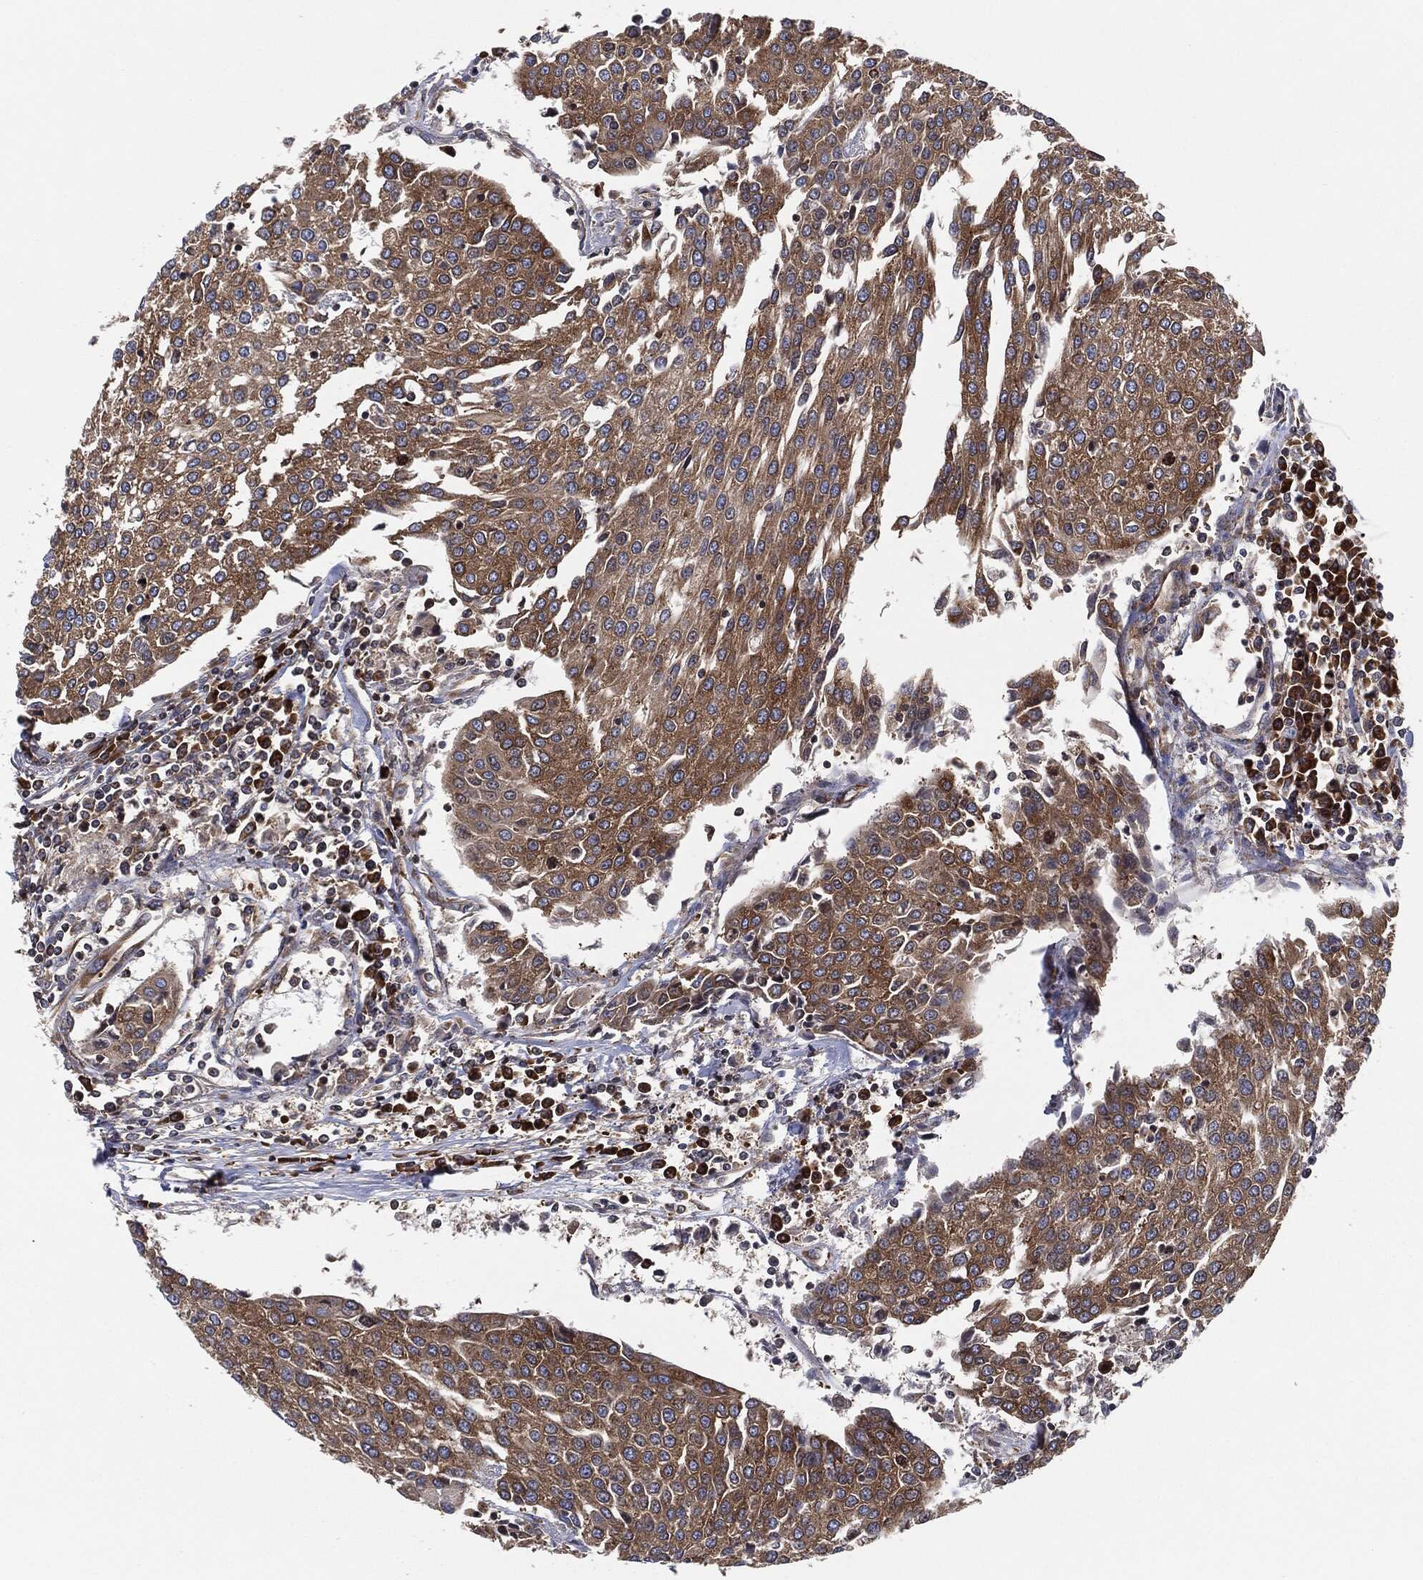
{"staining": {"intensity": "moderate", "quantity": ">75%", "location": "cytoplasmic/membranous"}, "tissue": "urothelial cancer", "cell_type": "Tumor cells", "image_type": "cancer", "snomed": [{"axis": "morphology", "description": "Urothelial carcinoma, High grade"}, {"axis": "topography", "description": "Urinary bladder"}], "caption": "Protein staining demonstrates moderate cytoplasmic/membranous staining in approximately >75% of tumor cells in urothelial cancer.", "gene": "EIF2S2", "patient": {"sex": "female", "age": 85}}